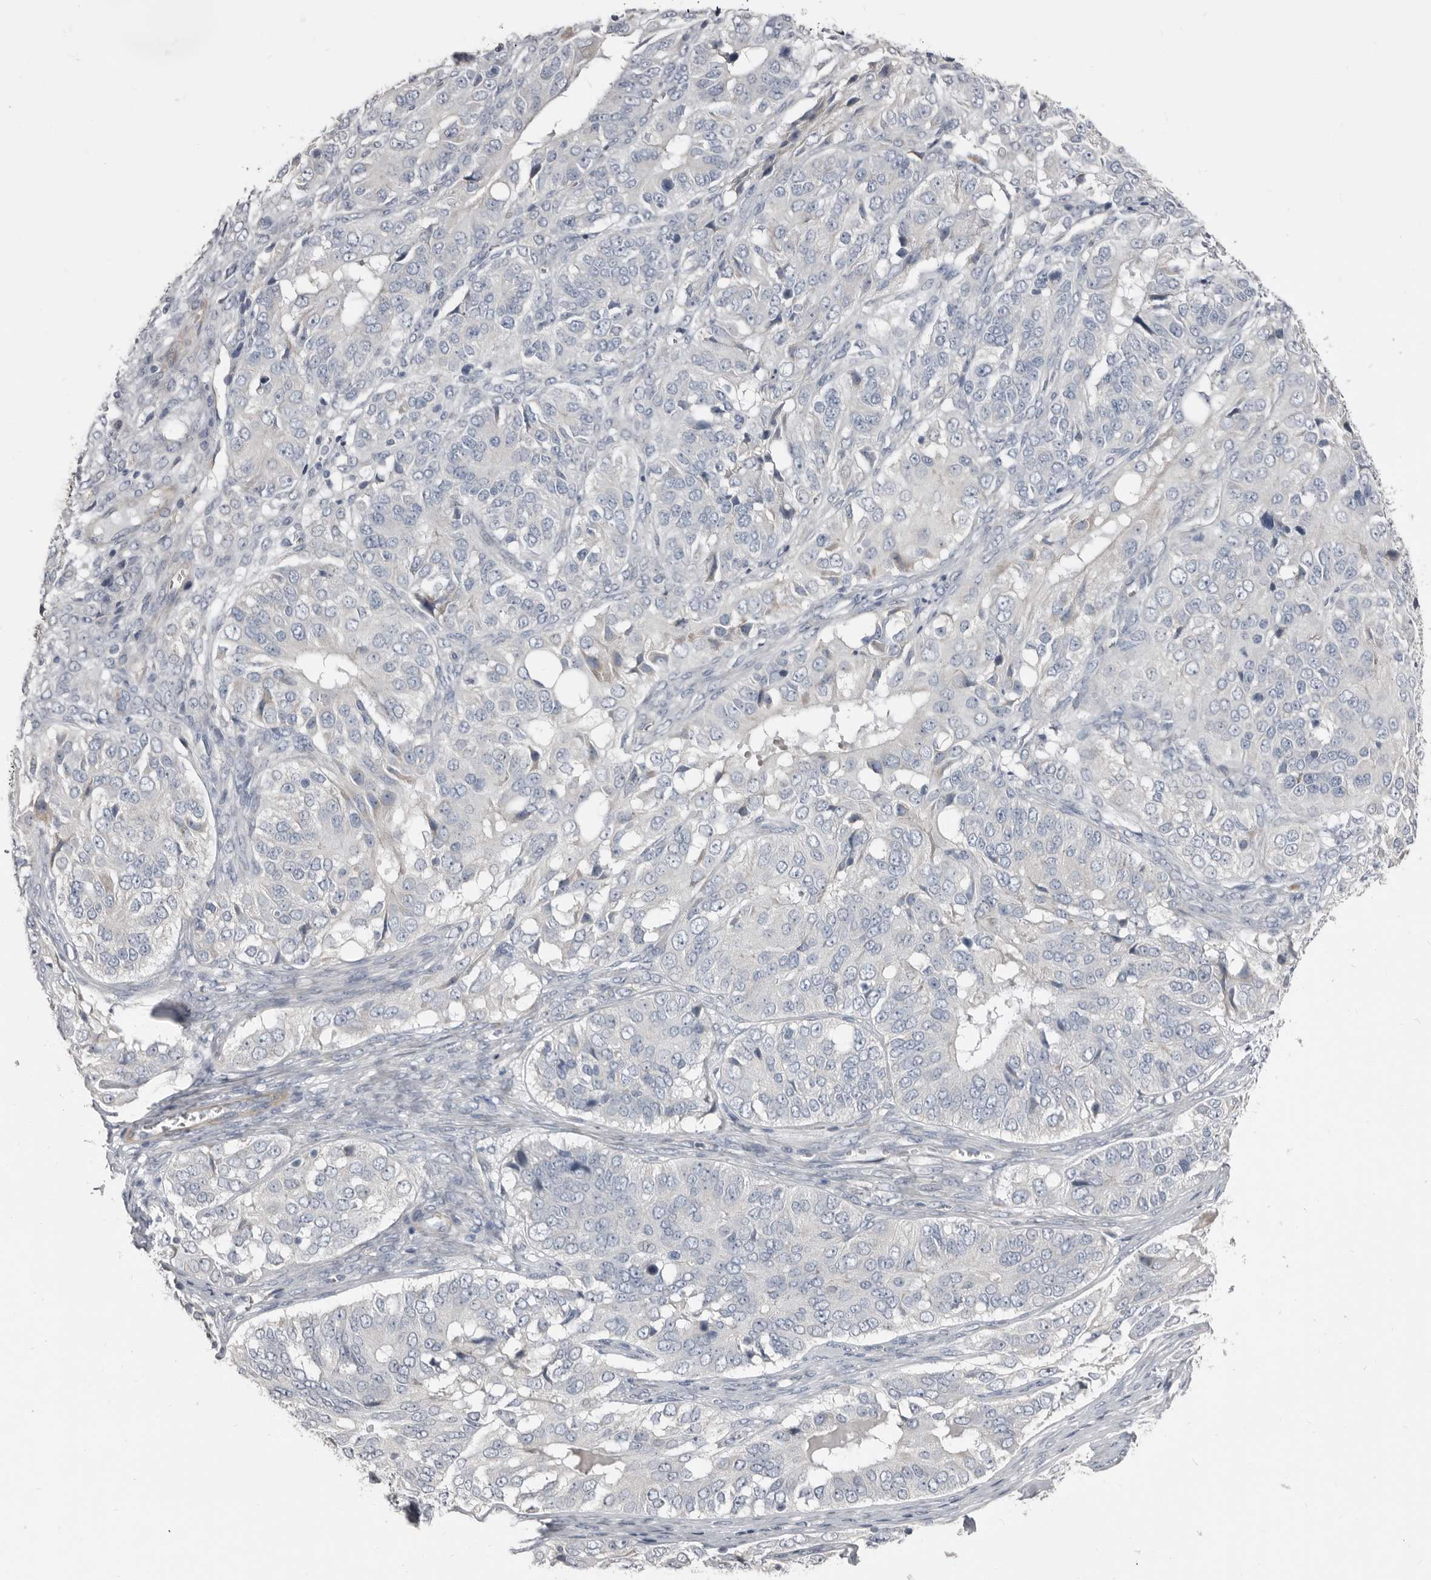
{"staining": {"intensity": "negative", "quantity": "none", "location": "none"}, "tissue": "ovarian cancer", "cell_type": "Tumor cells", "image_type": "cancer", "snomed": [{"axis": "morphology", "description": "Carcinoma, endometroid"}, {"axis": "topography", "description": "Ovary"}], "caption": "This is an IHC micrograph of human ovarian cancer (endometroid carcinoma). There is no positivity in tumor cells.", "gene": "ZNF114", "patient": {"sex": "female", "age": 51}}